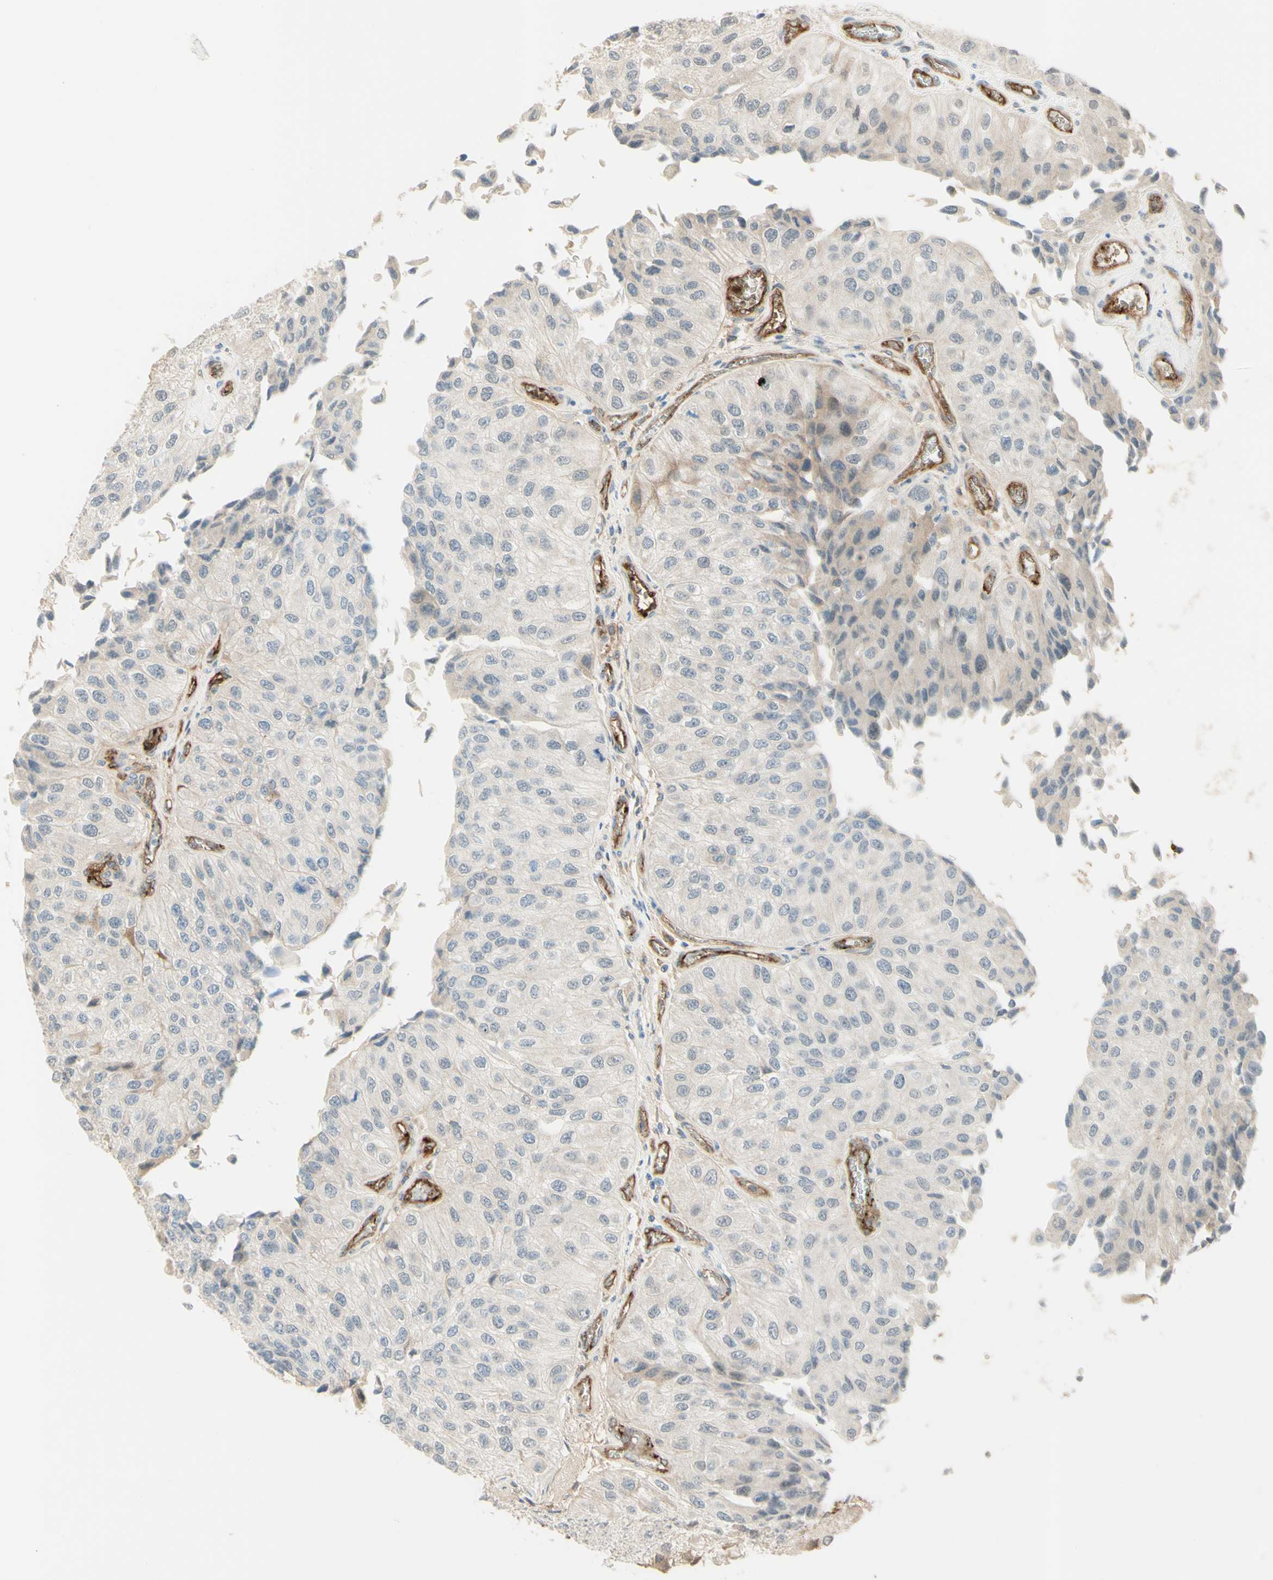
{"staining": {"intensity": "weak", "quantity": "<25%", "location": "cytoplasmic/membranous"}, "tissue": "urothelial cancer", "cell_type": "Tumor cells", "image_type": "cancer", "snomed": [{"axis": "morphology", "description": "Urothelial carcinoma, High grade"}, {"axis": "topography", "description": "Kidney"}, {"axis": "topography", "description": "Urinary bladder"}], "caption": "Histopathology image shows no protein staining in tumor cells of urothelial cancer tissue.", "gene": "ANGPT2", "patient": {"sex": "male", "age": 77}}